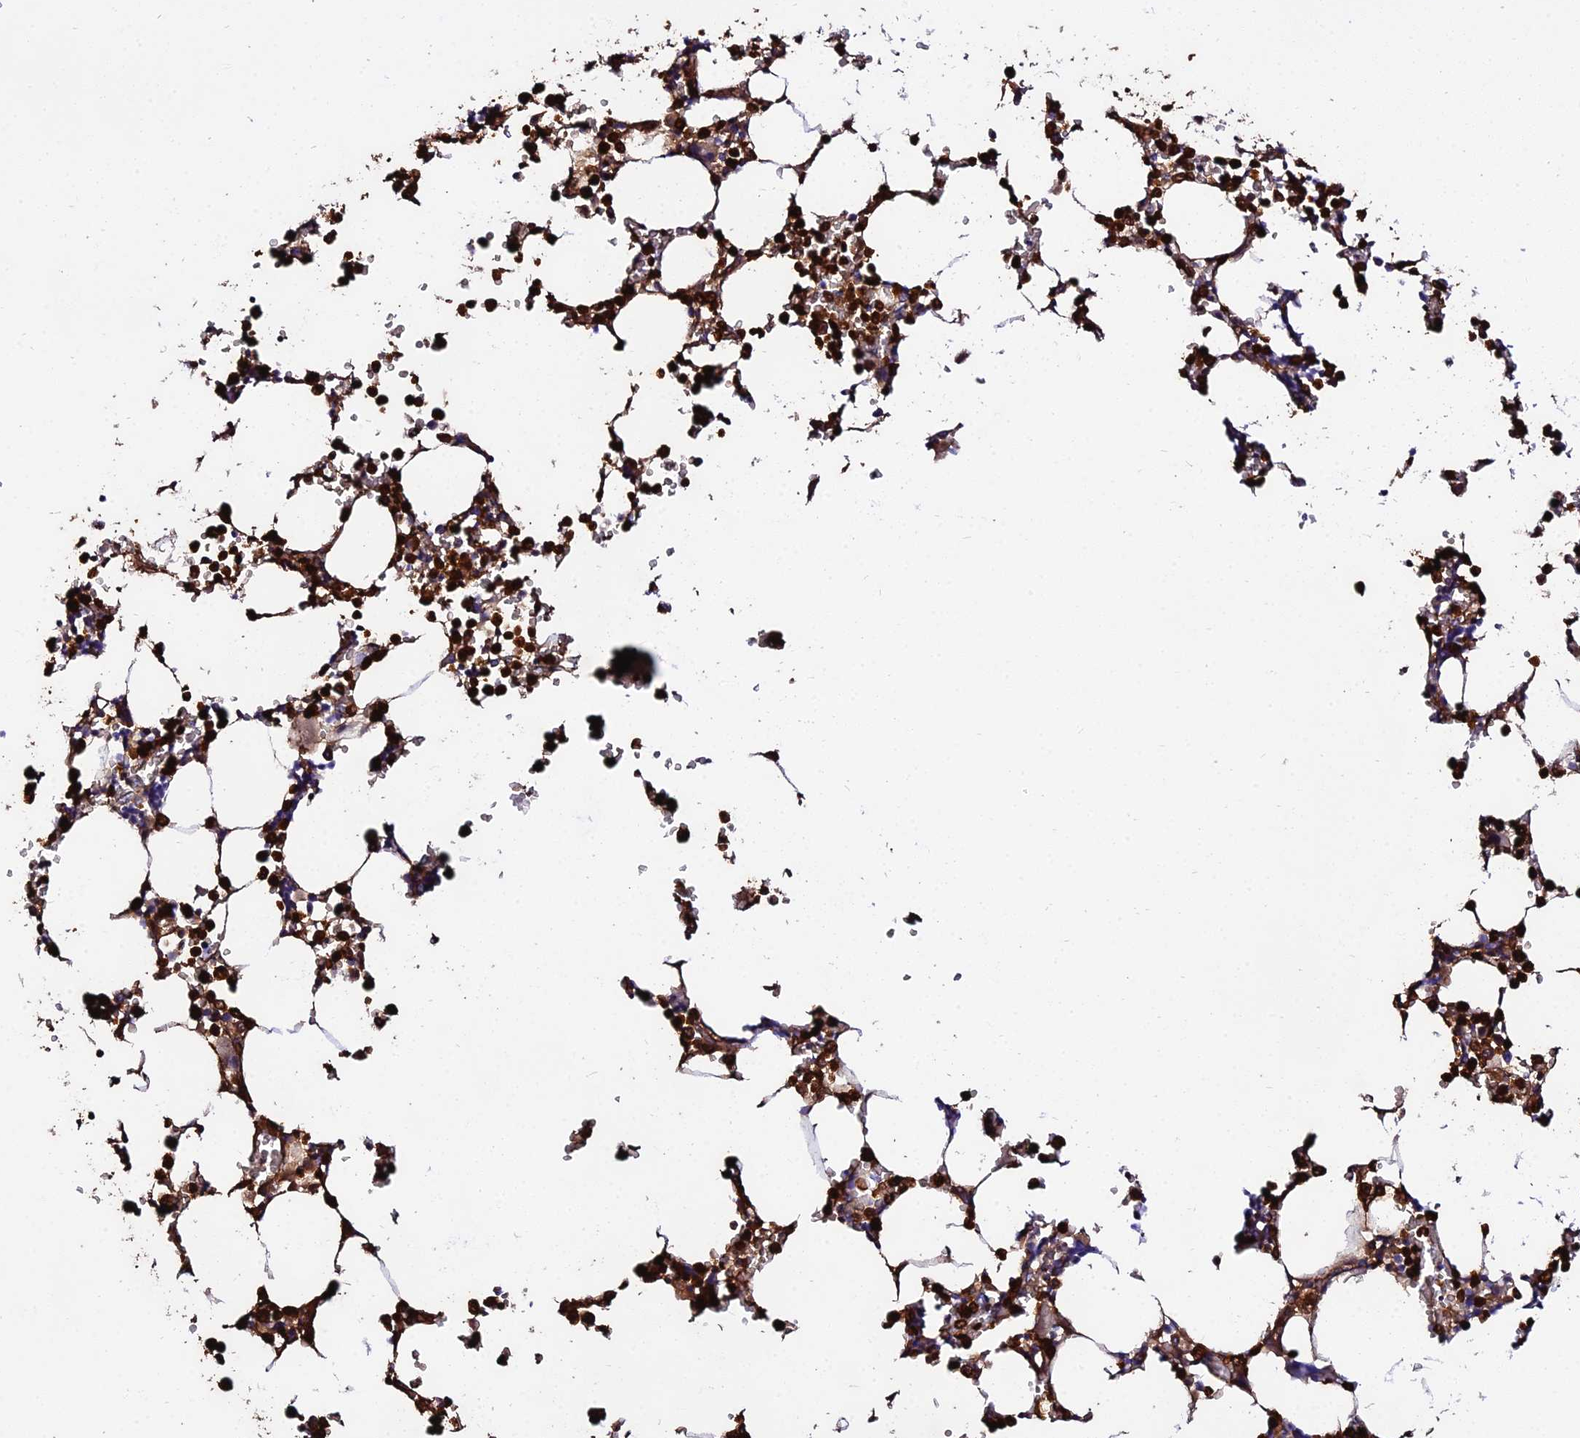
{"staining": {"intensity": "strong", "quantity": "25%-75%", "location": "cytoplasmic/membranous,nuclear"}, "tissue": "bone marrow", "cell_type": "Hematopoietic cells", "image_type": "normal", "snomed": [{"axis": "morphology", "description": "Normal tissue, NOS"}, {"axis": "topography", "description": "Bone marrow"}], "caption": "Protein expression analysis of benign bone marrow reveals strong cytoplasmic/membranous,nuclear staining in approximately 25%-75% of hematopoietic cells. (brown staining indicates protein expression, while blue staining denotes nuclei).", "gene": "MCM10", "patient": {"sex": "male", "age": 64}}